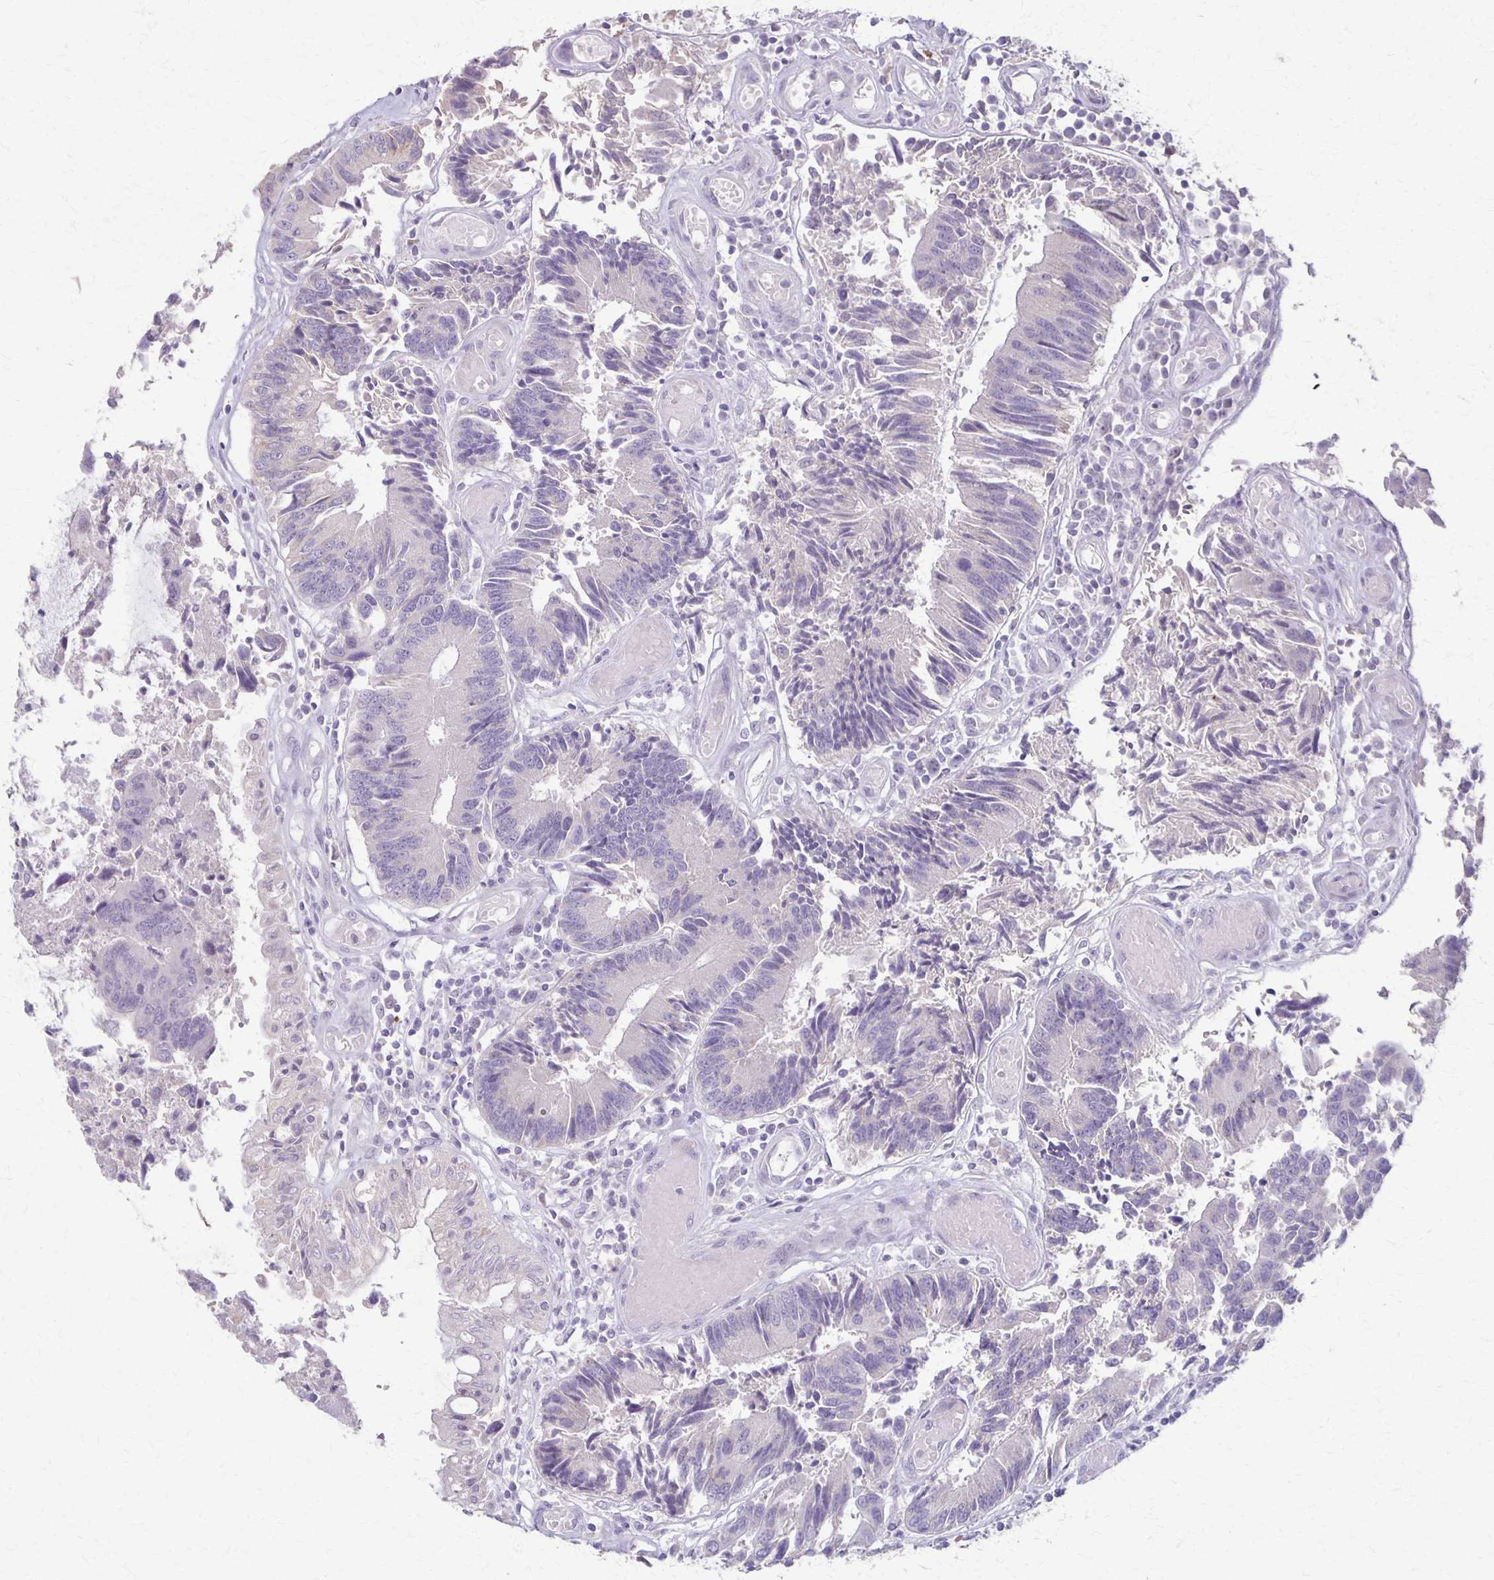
{"staining": {"intensity": "negative", "quantity": "none", "location": "none"}, "tissue": "colorectal cancer", "cell_type": "Tumor cells", "image_type": "cancer", "snomed": [{"axis": "morphology", "description": "Adenocarcinoma, NOS"}, {"axis": "topography", "description": "Colon"}], "caption": "Immunohistochemistry of human adenocarcinoma (colorectal) reveals no staining in tumor cells. (DAB (3,3'-diaminobenzidine) immunohistochemistry (IHC), high magnification).", "gene": "SLC35E2B", "patient": {"sex": "female", "age": 67}}